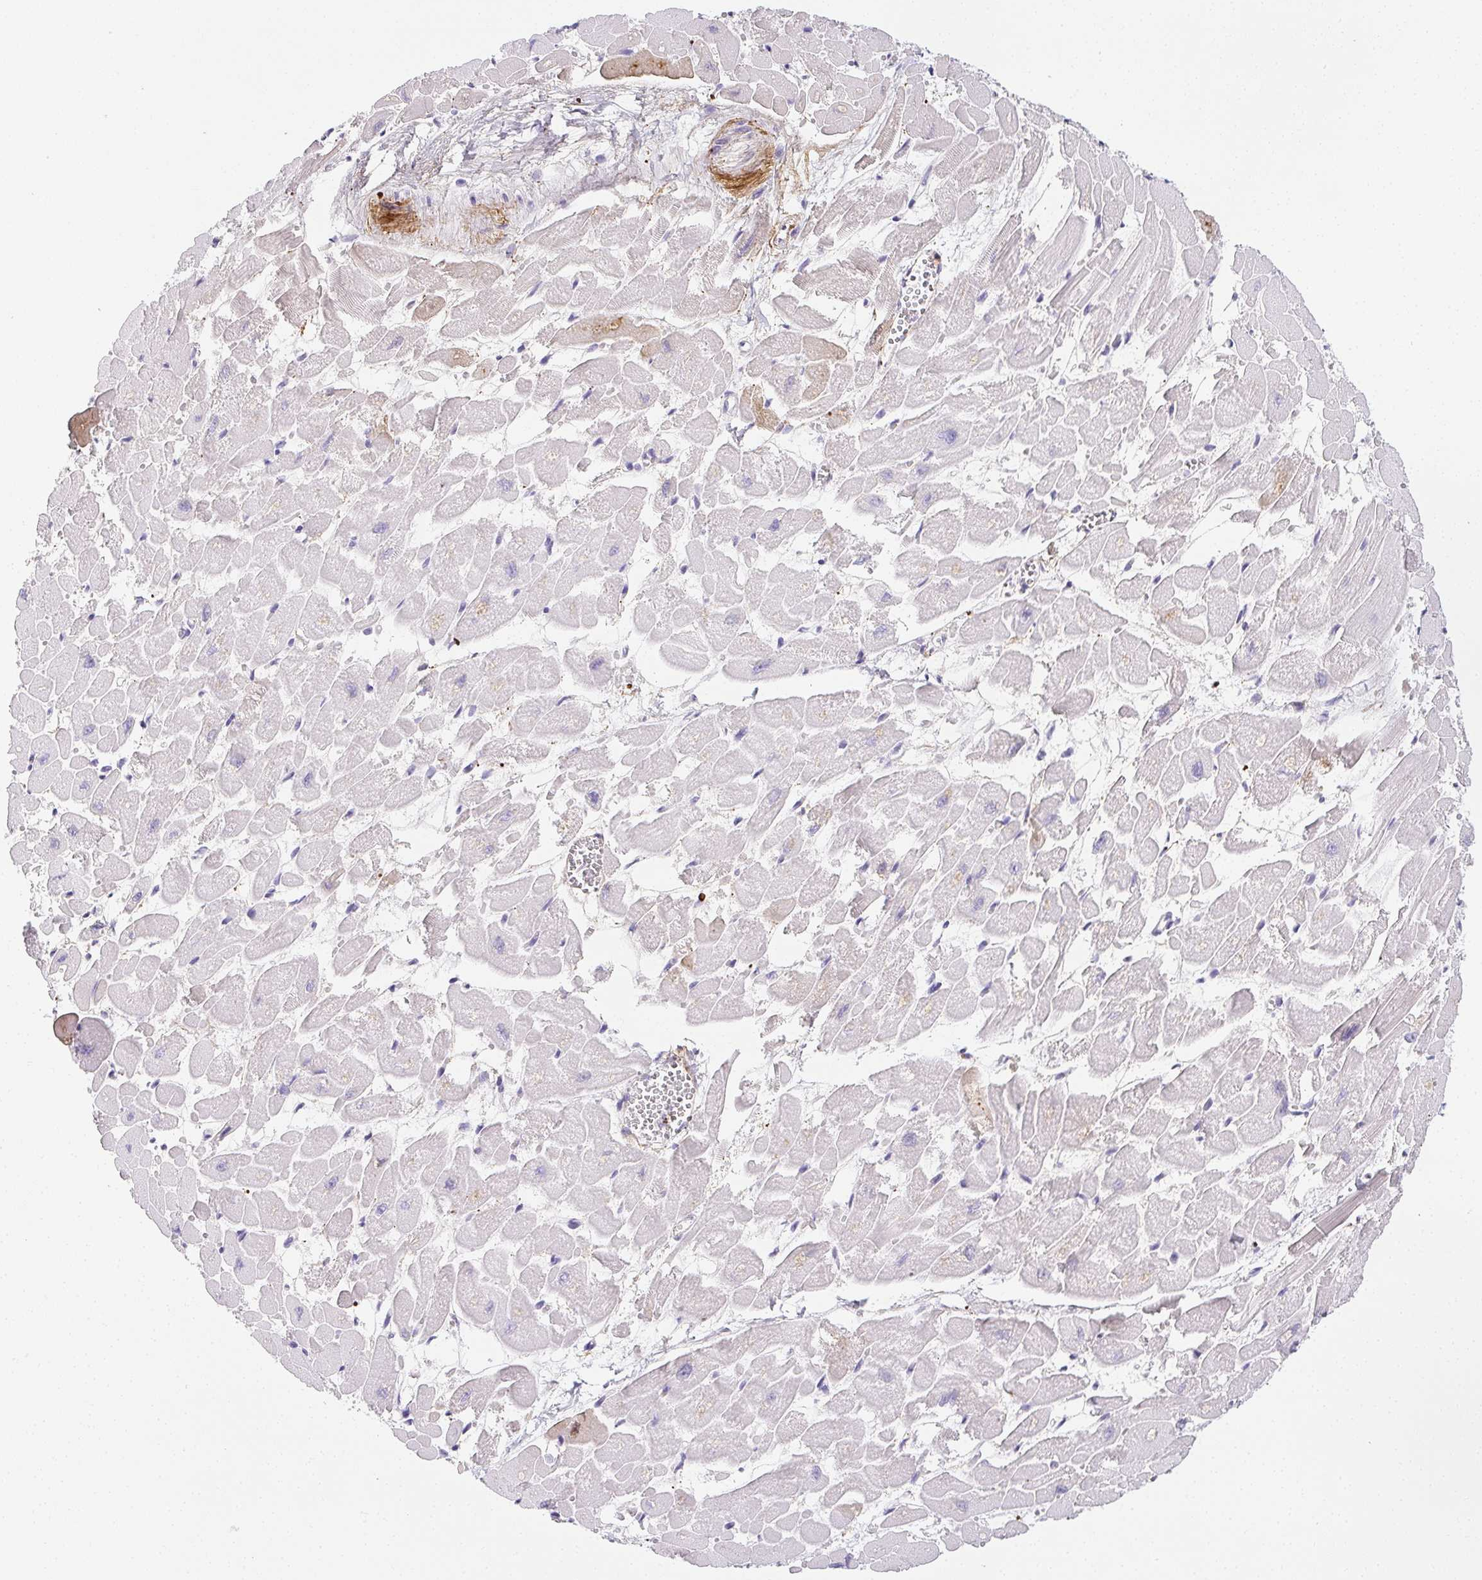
{"staining": {"intensity": "weak", "quantity": "<25%", "location": "cytoplasmic/membranous"}, "tissue": "heart muscle", "cell_type": "Cardiomyocytes", "image_type": "normal", "snomed": [{"axis": "morphology", "description": "Normal tissue, NOS"}, {"axis": "topography", "description": "Heart"}], "caption": "A histopathology image of human heart muscle is negative for staining in cardiomyocytes. Brightfield microscopy of immunohistochemistry (IHC) stained with DAB (3,3'-diaminobenzidine) (brown) and hematoxylin (blue), captured at high magnification.", "gene": "VTN", "patient": {"sex": "female", "age": 52}}